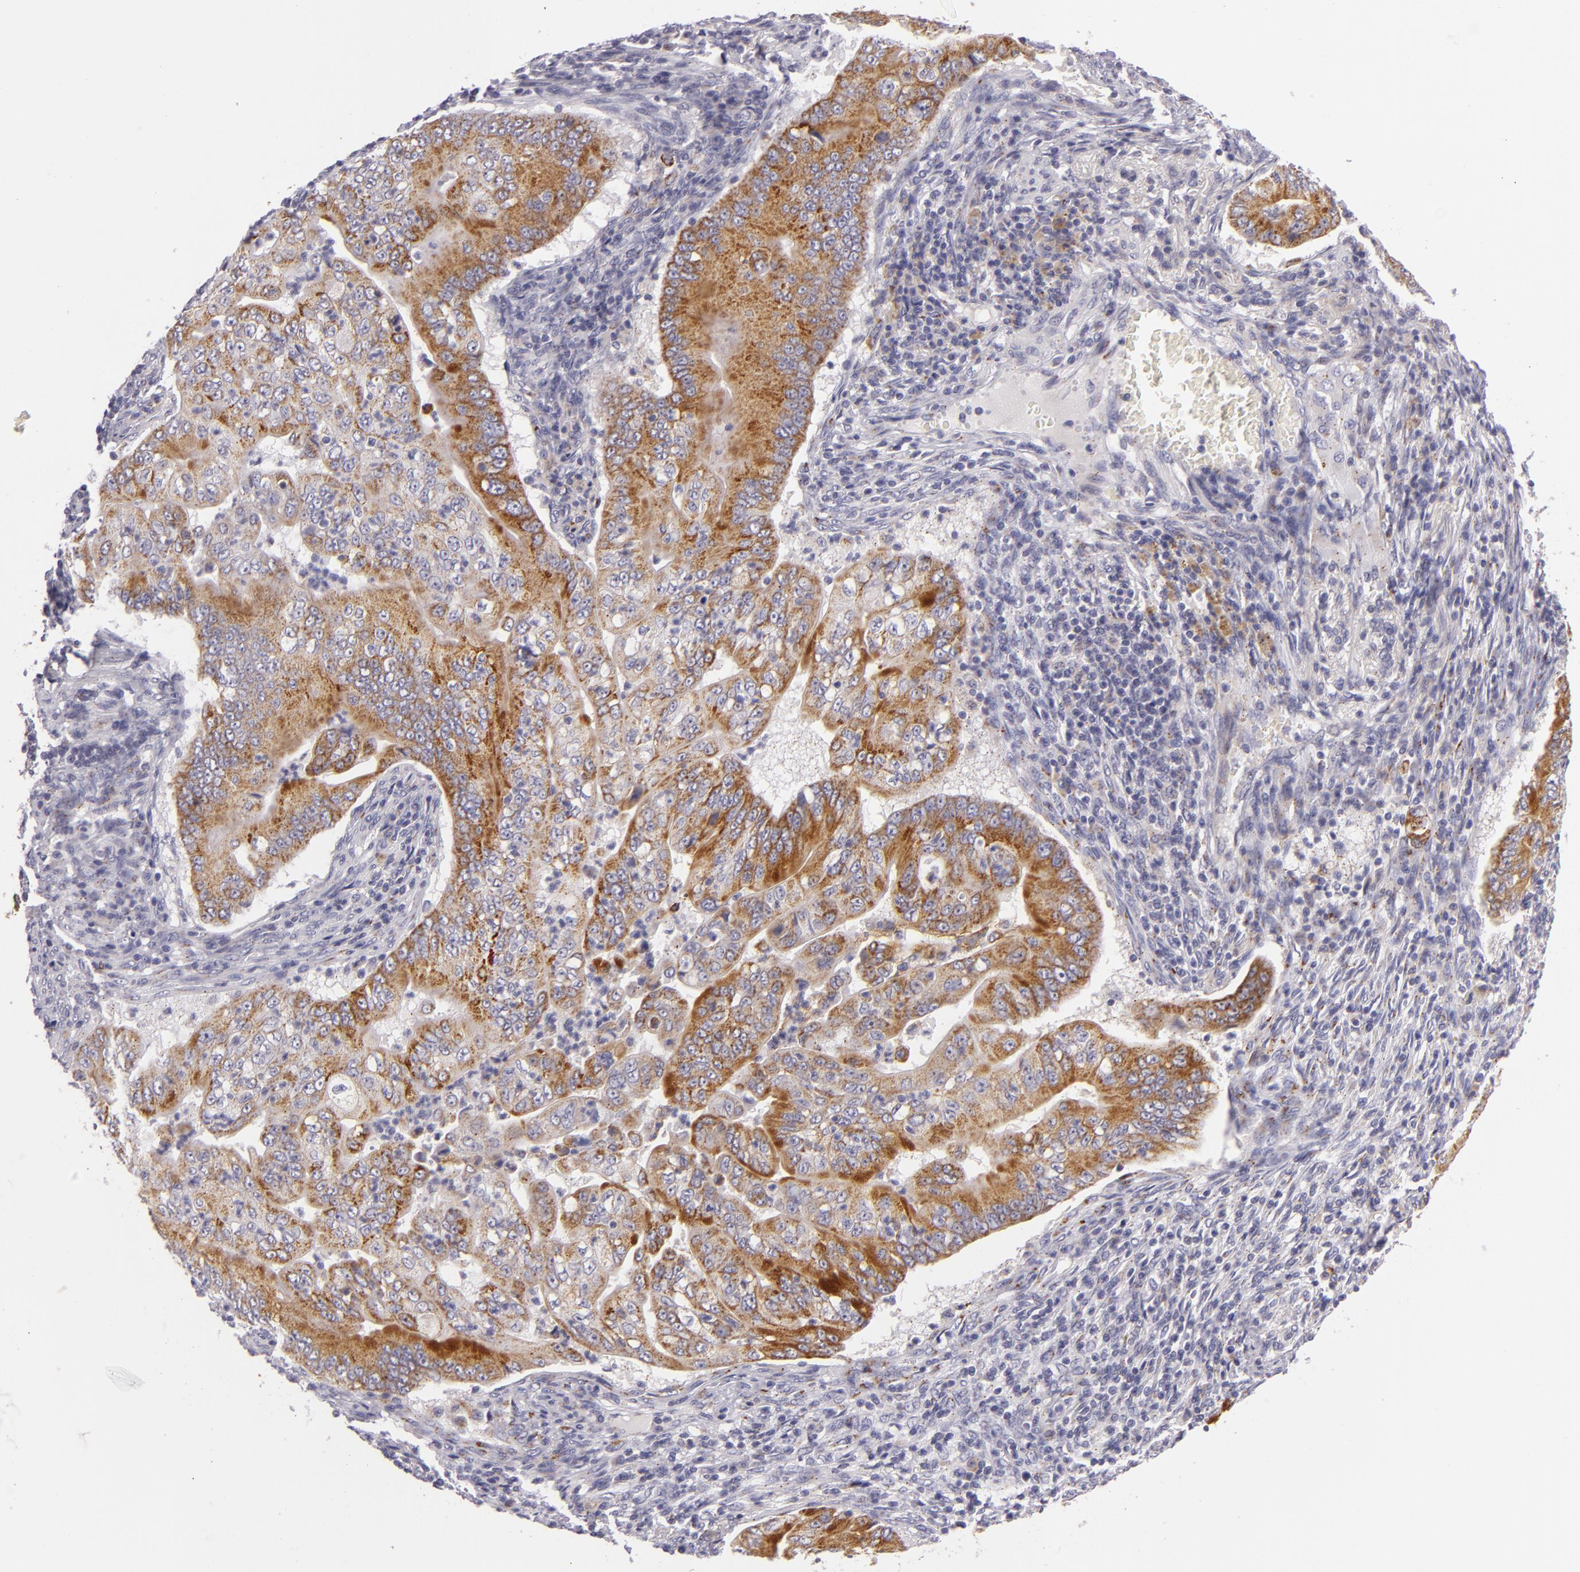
{"staining": {"intensity": "moderate", "quantity": ">75%", "location": "cytoplasmic/membranous"}, "tissue": "pancreatic cancer", "cell_type": "Tumor cells", "image_type": "cancer", "snomed": [{"axis": "morphology", "description": "Adenocarcinoma, NOS"}, {"axis": "topography", "description": "Pancreas"}], "caption": "About >75% of tumor cells in human pancreatic cancer (adenocarcinoma) display moderate cytoplasmic/membranous protein expression as visualized by brown immunohistochemical staining.", "gene": "CILK1", "patient": {"sex": "male", "age": 62}}